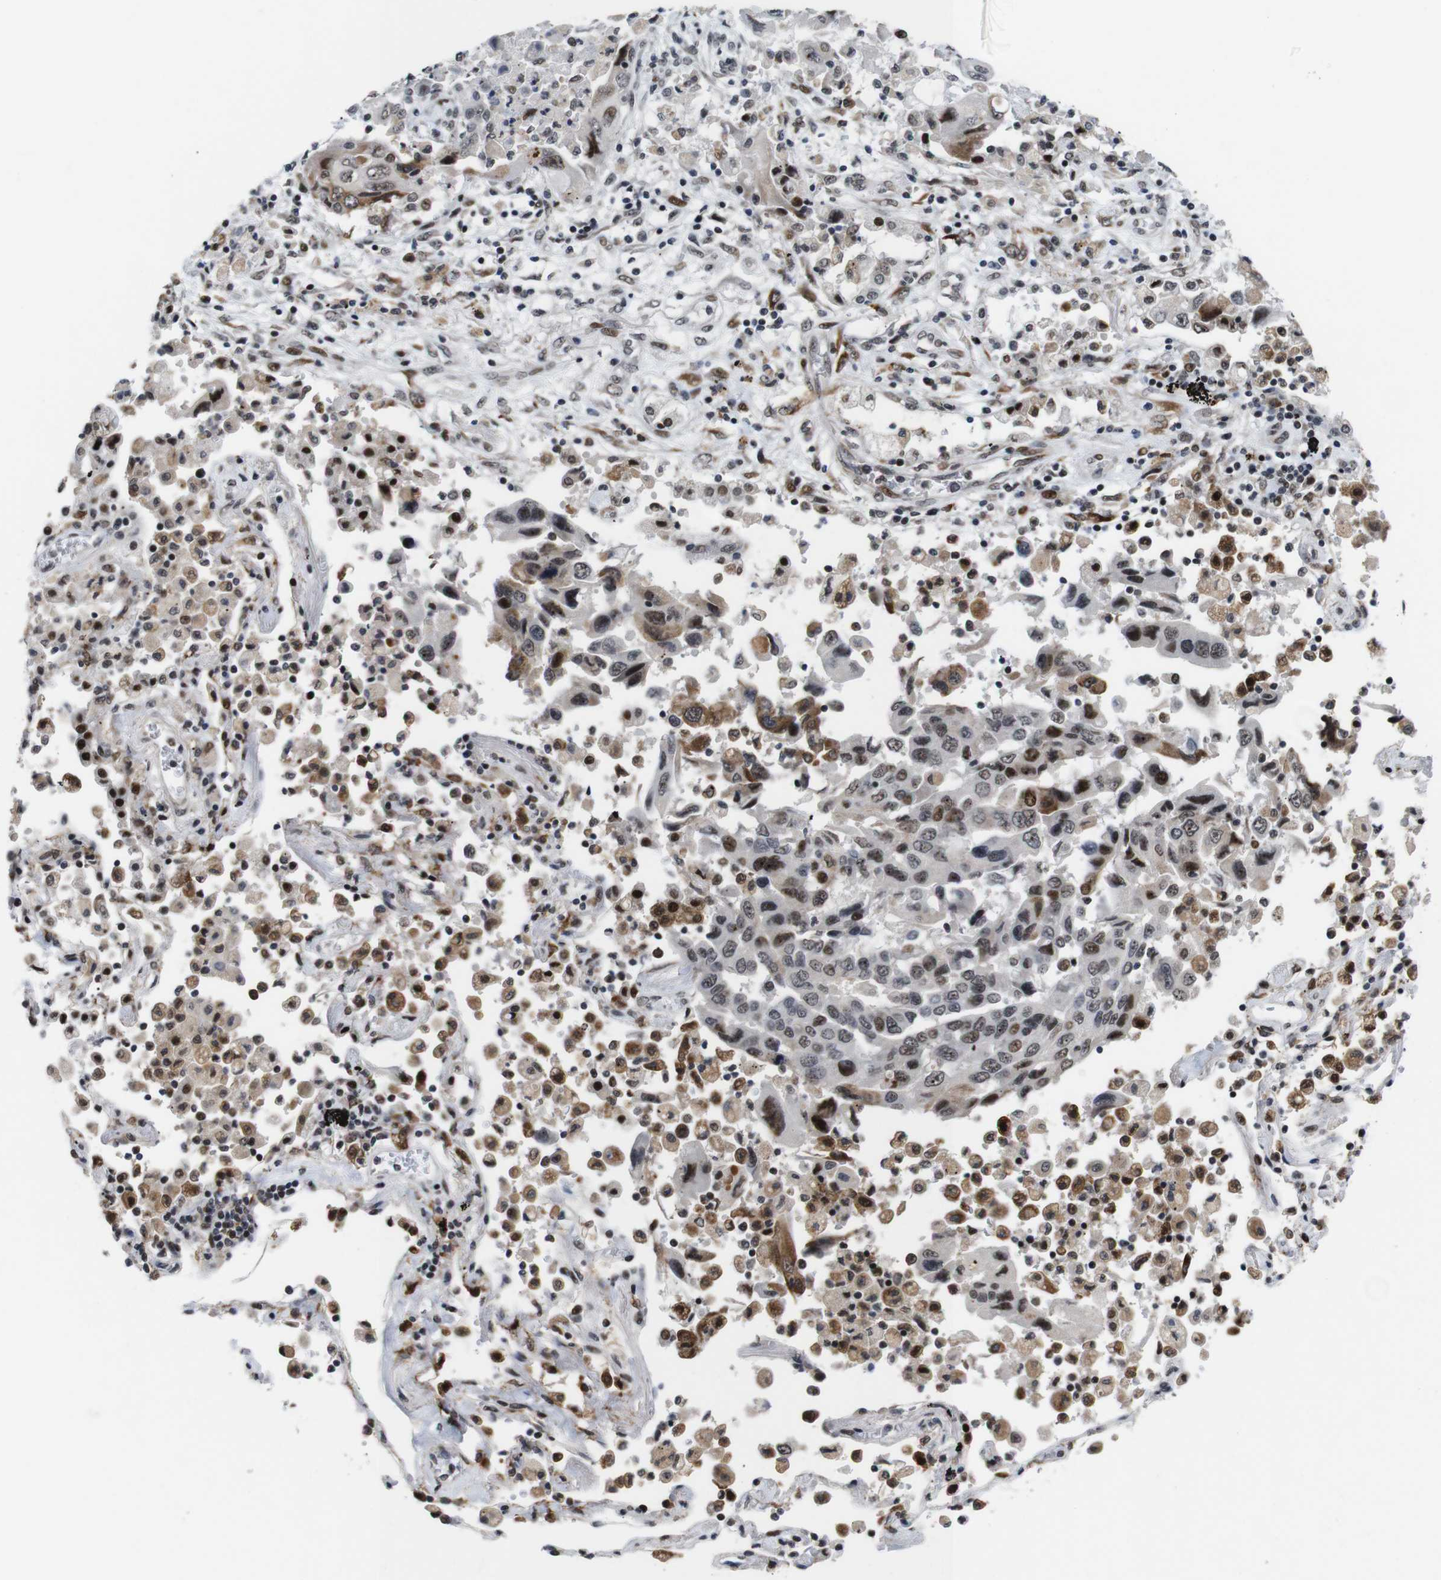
{"staining": {"intensity": "moderate", "quantity": "25%-75%", "location": "cytoplasmic/membranous,nuclear"}, "tissue": "lung cancer", "cell_type": "Tumor cells", "image_type": "cancer", "snomed": [{"axis": "morphology", "description": "Adenocarcinoma, NOS"}, {"axis": "topography", "description": "Lung"}], "caption": "High-power microscopy captured an immunohistochemistry (IHC) micrograph of lung adenocarcinoma, revealing moderate cytoplasmic/membranous and nuclear expression in approximately 25%-75% of tumor cells. The staining was performed using DAB (3,3'-diaminobenzidine), with brown indicating positive protein expression. Nuclei are stained blue with hematoxylin.", "gene": "EIF4G1", "patient": {"sex": "female", "age": 65}}